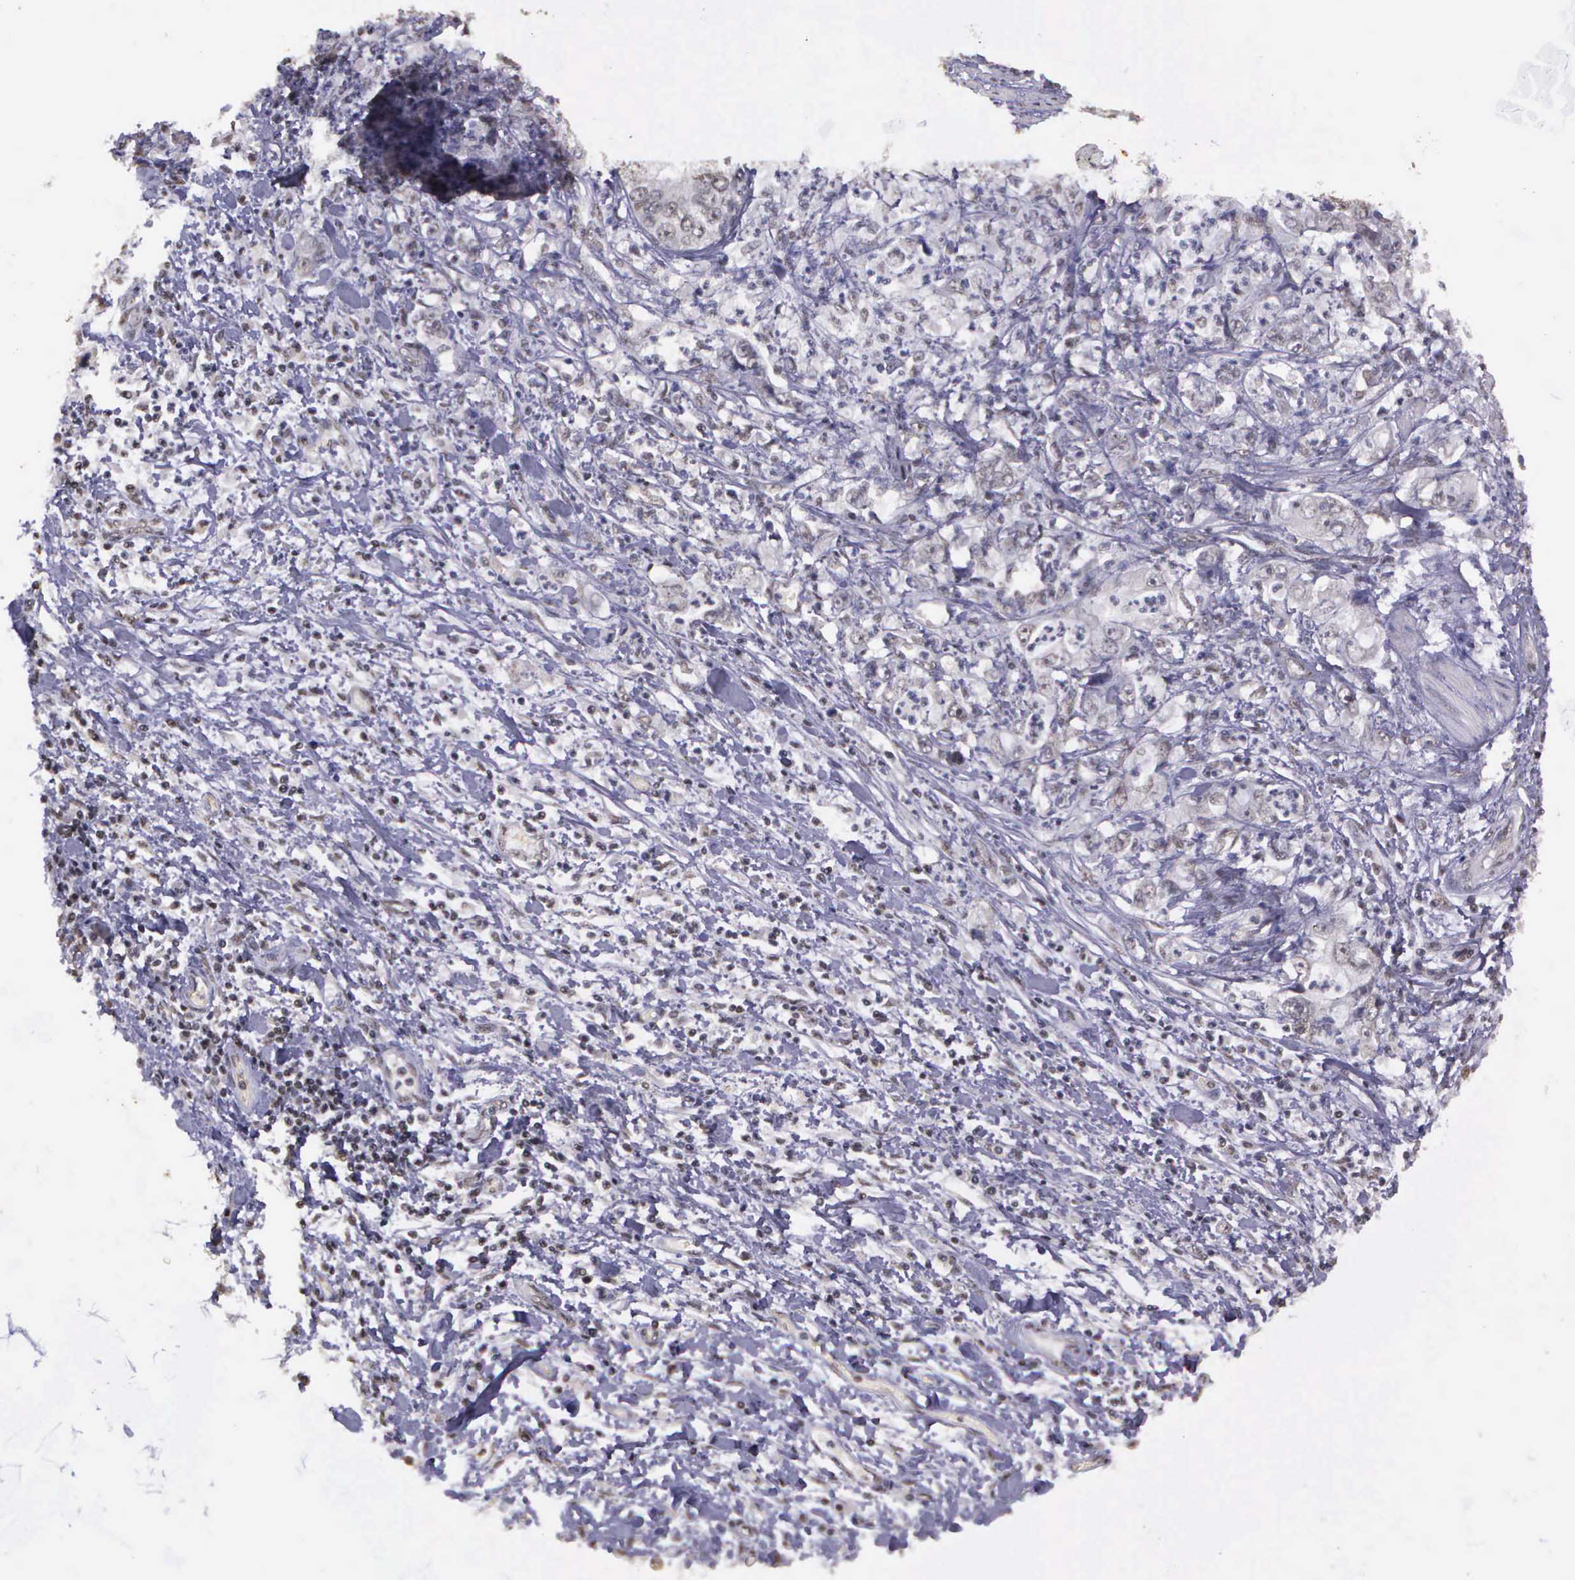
{"staining": {"intensity": "negative", "quantity": "none", "location": "none"}, "tissue": "stomach cancer", "cell_type": "Tumor cells", "image_type": "cancer", "snomed": [{"axis": "morphology", "description": "Adenocarcinoma, NOS"}, {"axis": "topography", "description": "Pancreas"}, {"axis": "topography", "description": "Stomach, upper"}], "caption": "This is an immunohistochemistry (IHC) micrograph of human stomach cancer (adenocarcinoma). There is no staining in tumor cells.", "gene": "ARMCX5", "patient": {"sex": "male", "age": 77}}